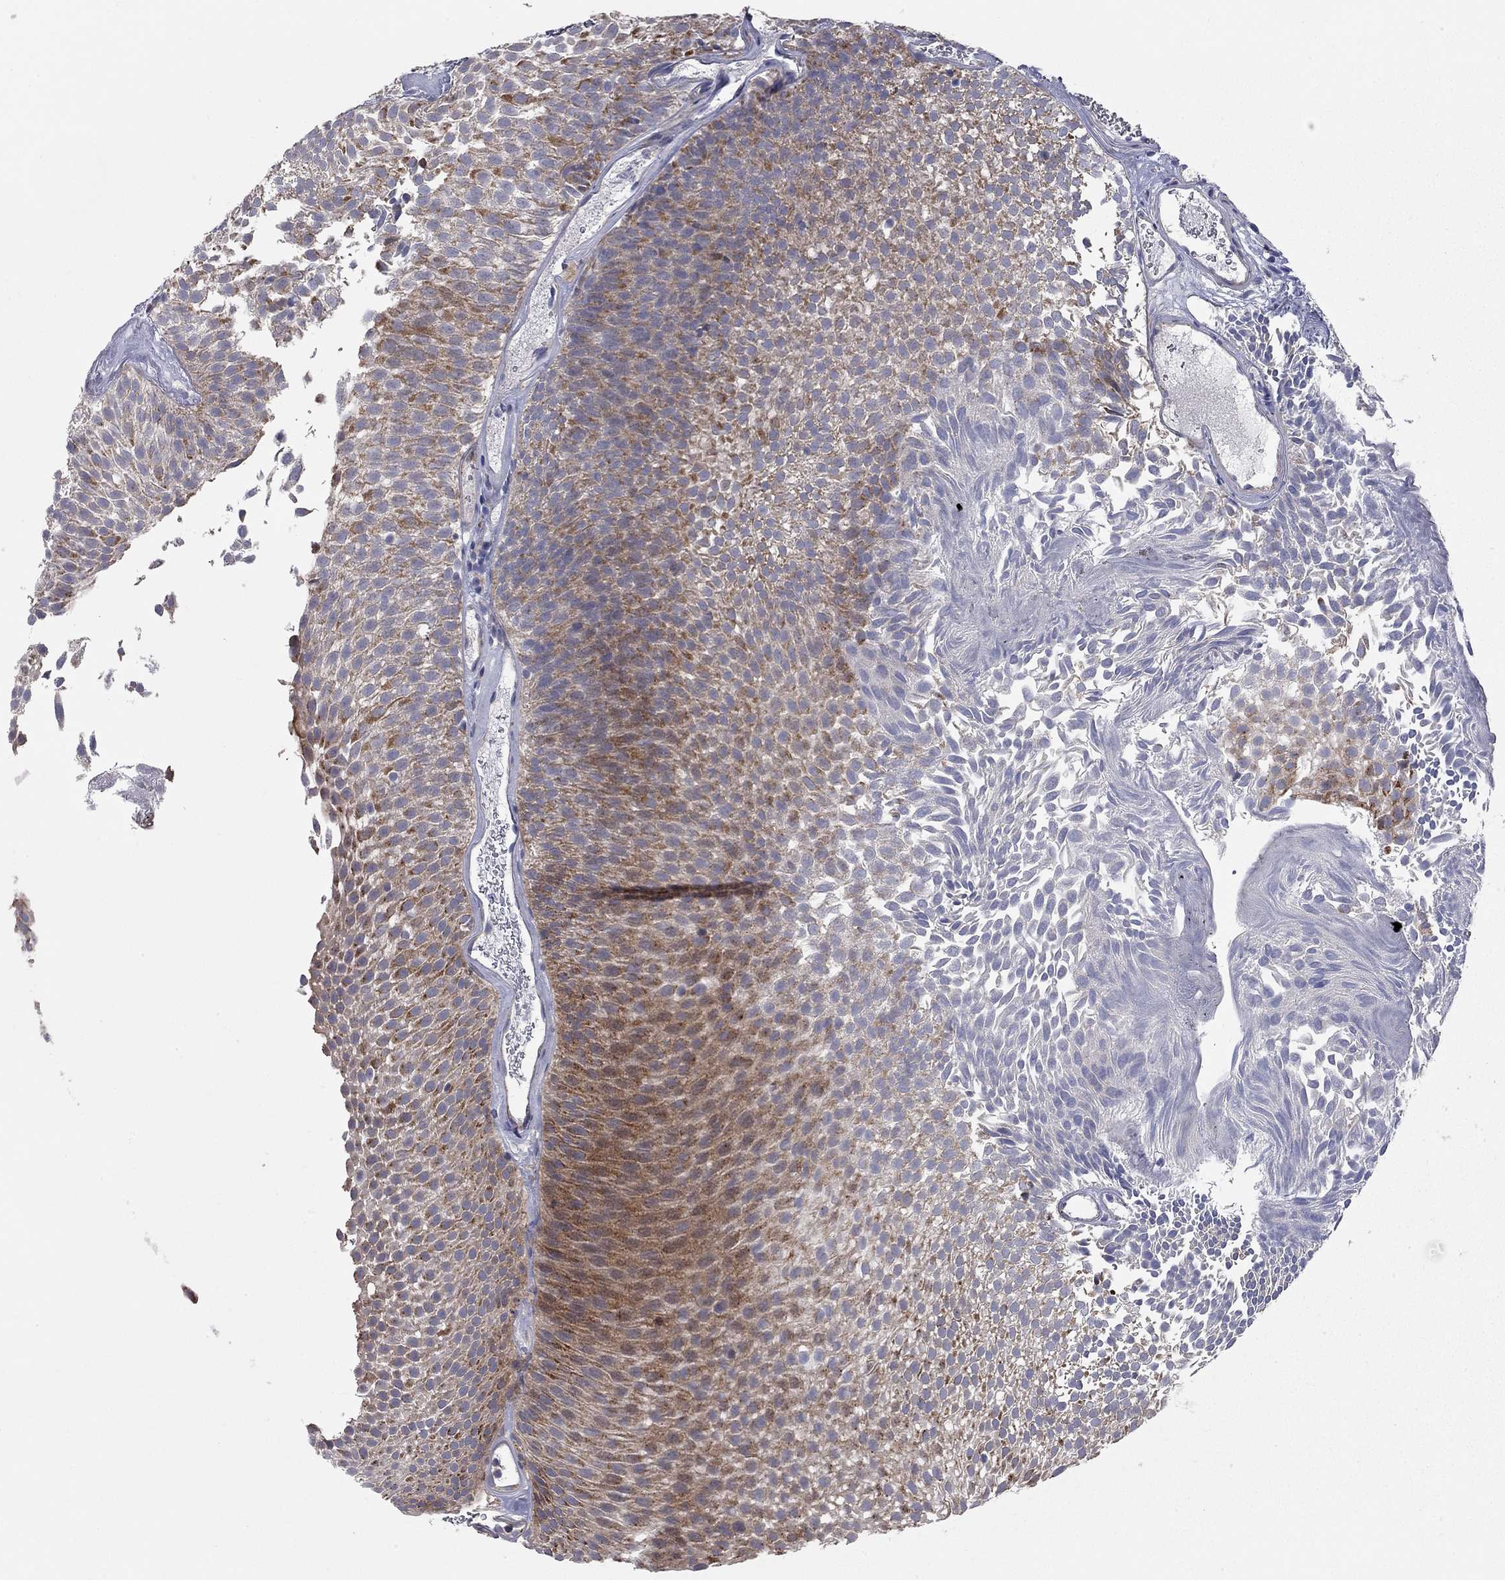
{"staining": {"intensity": "moderate", "quantity": "25%-75%", "location": "cytoplasmic/membranous"}, "tissue": "urothelial cancer", "cell_type": "Tumor cells", "image_type": "cancer", "snomed": [{"axis": "morphology", "description": "Urothelial carcinoma, Low grade"}, {"axis": "topography", "description": "Urinary bladder"}], "caption": "A medium amount of moderate cytoplasmic/membranous positivity is identified in approximately 25%-75% of tumor cells in urothelial carcinoma (low-grade) tissue. (DAB = brown stain, brightfield microscopy at high magnification).", "gene": "KANSL1L", "patient": {"sex": "male", "age": 52}}